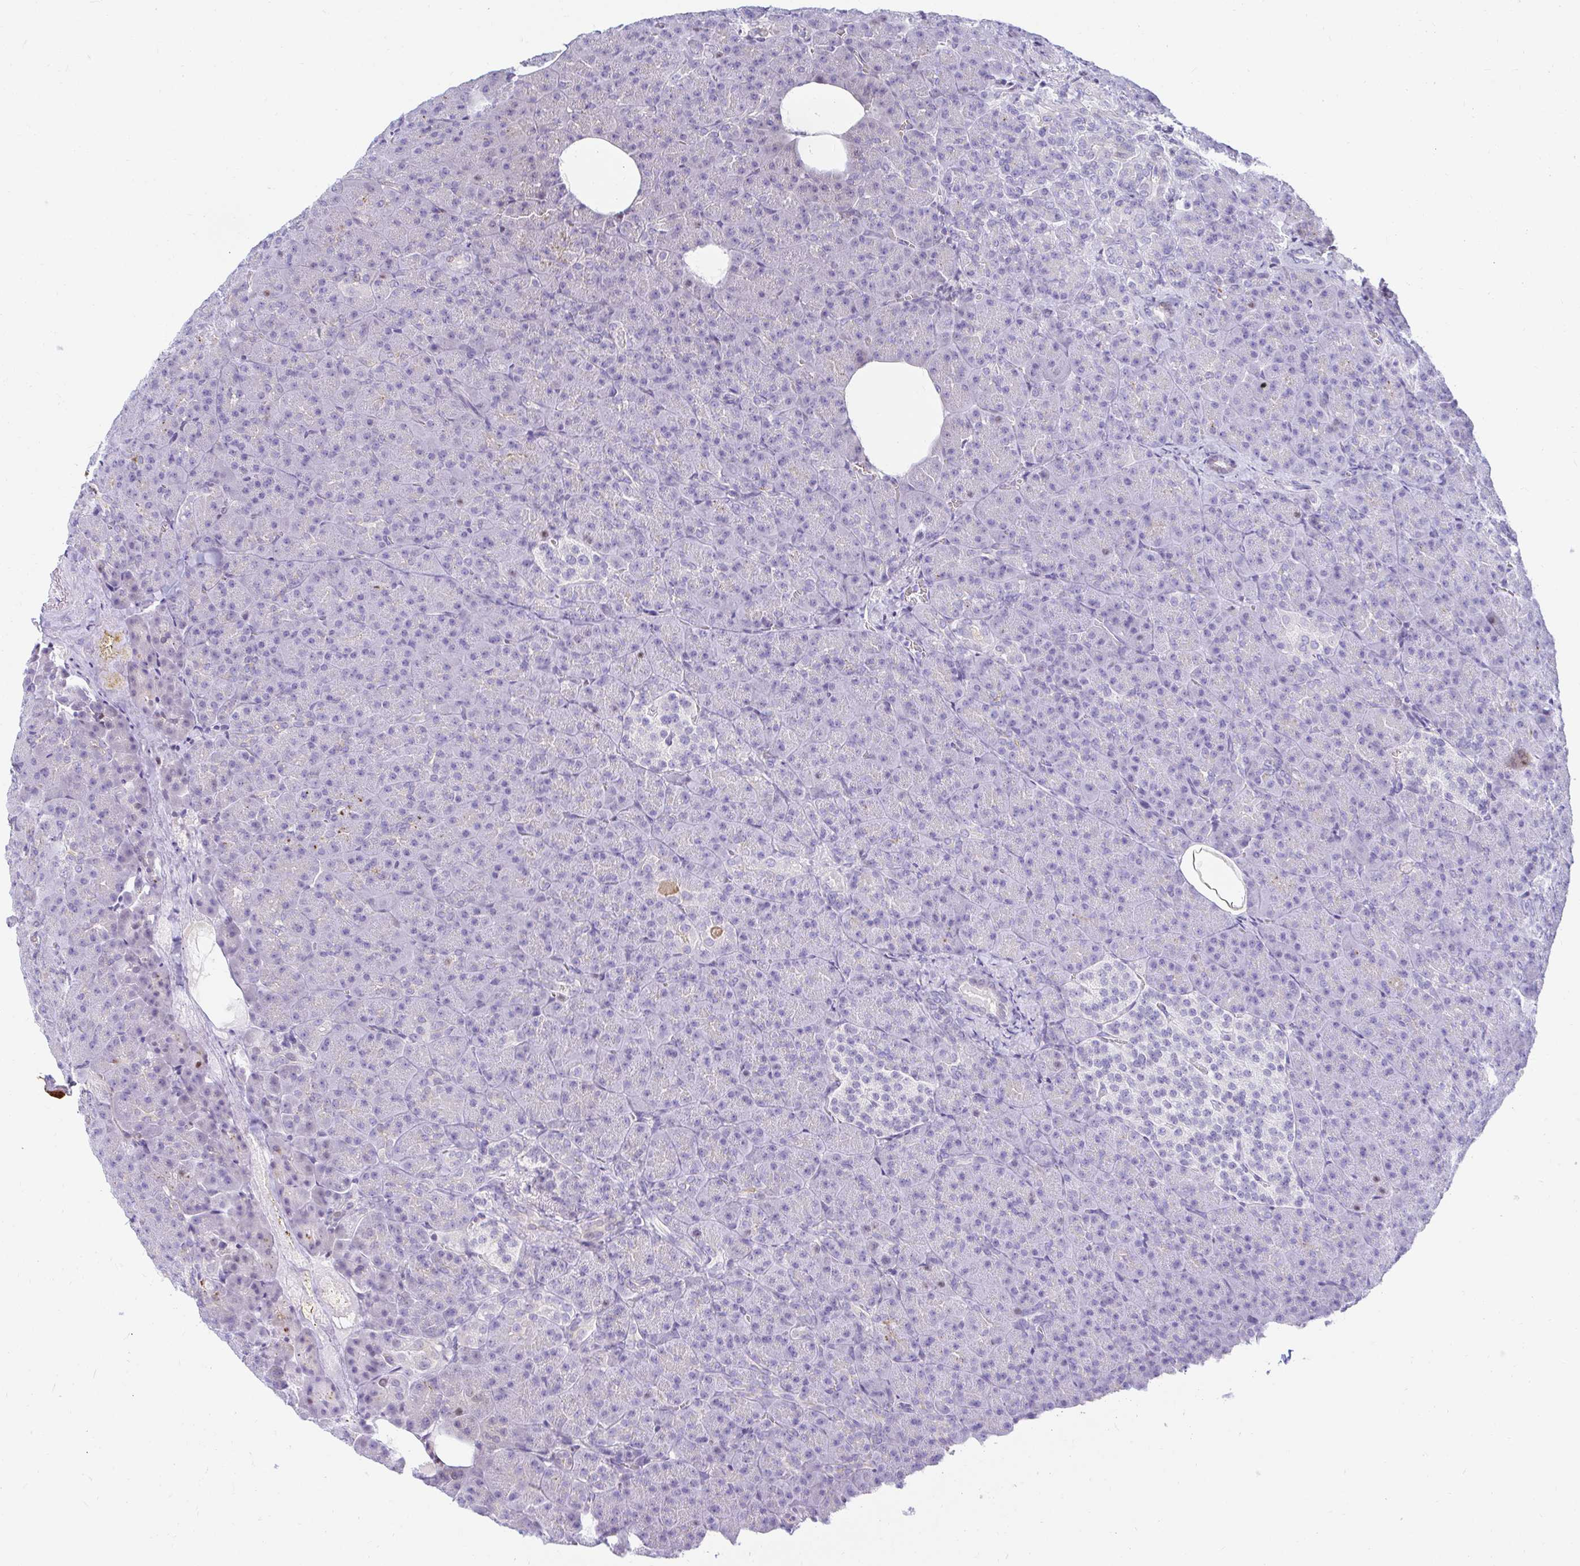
{"staining": {"intensity": "negative", "quantity": "none", "location": "none"}, "tissue": "pancreas", "cell_type": "Exocrine glandular cells", "image_type": "normal", "snomed": [{"axis": "morphology", "description": "Normal tissue, NOS"}, {"axis": "topography", "description": "Pancreas"}], "caption": "Immunohistochemistry (IHC) photomicrograph of unremarkable human pancreas stained for a protein (brown), which demonstrates no positivity in exocrine glandular cells. (DAB (3,3'-diaminobenzidine) immunohistochemistry (IHC) visualized using brightfield microscopy, high magnification).", "gene": "CAPSL", "patient": {"sex": "female", "age": 74}}